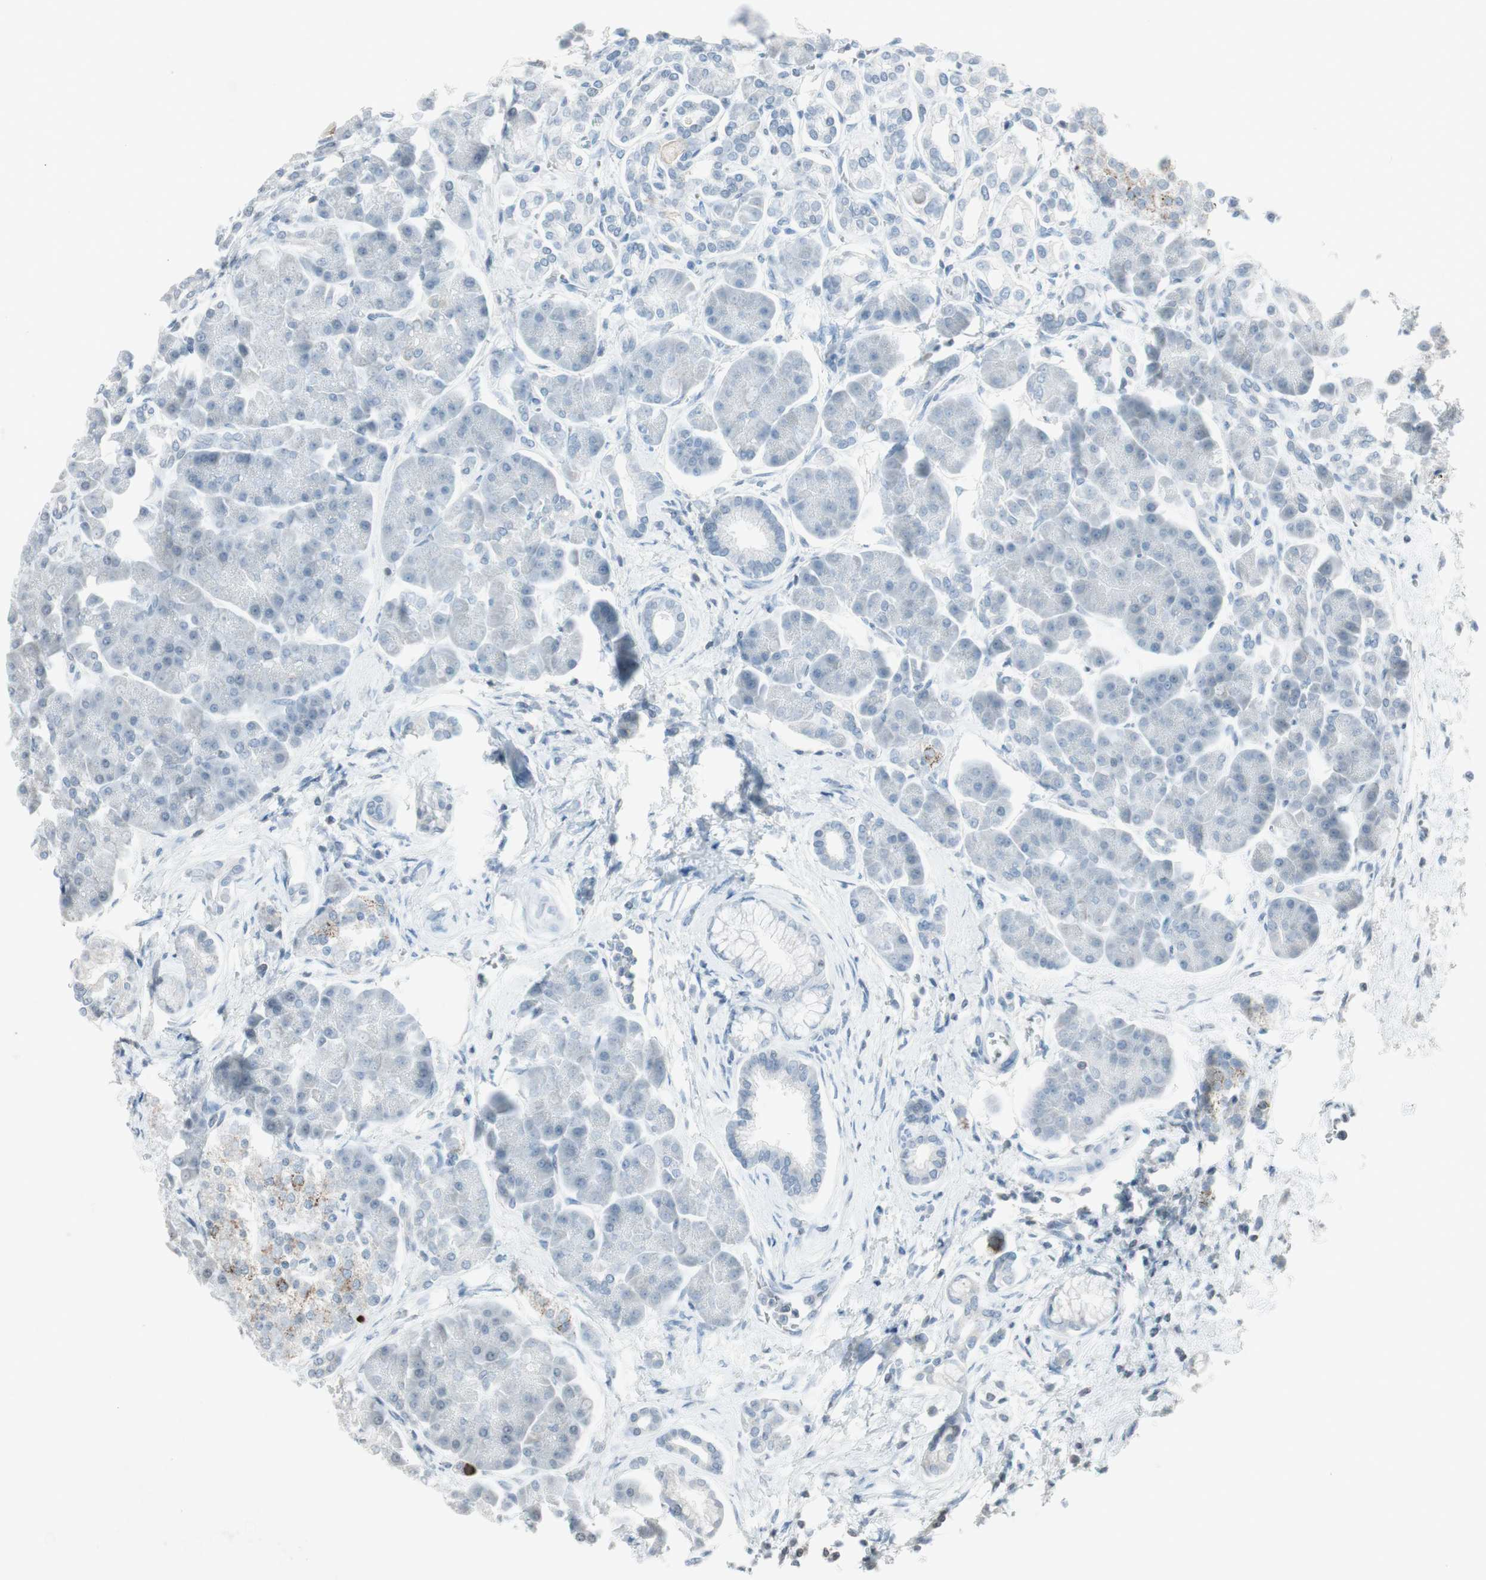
{"staining": {"intensity": "negative", "quantity": "none", "location": "none"}, "tissue": "pancreas", "cell_type": "Exocrine glandular cells", "image_type": "normal", "snomed": [{"axis": "morphology", "description": "Normal tissue, NOS"}, {"axis": "topography", "description": "Pancreas"}], "caption": "Exocrine glandular cells show no significant staining in normal pancreas. (DAB immunohistochemistry (IHC), high magnification).", "gene": "ARG2", "patient": {"sex": "female", "age": 70}}